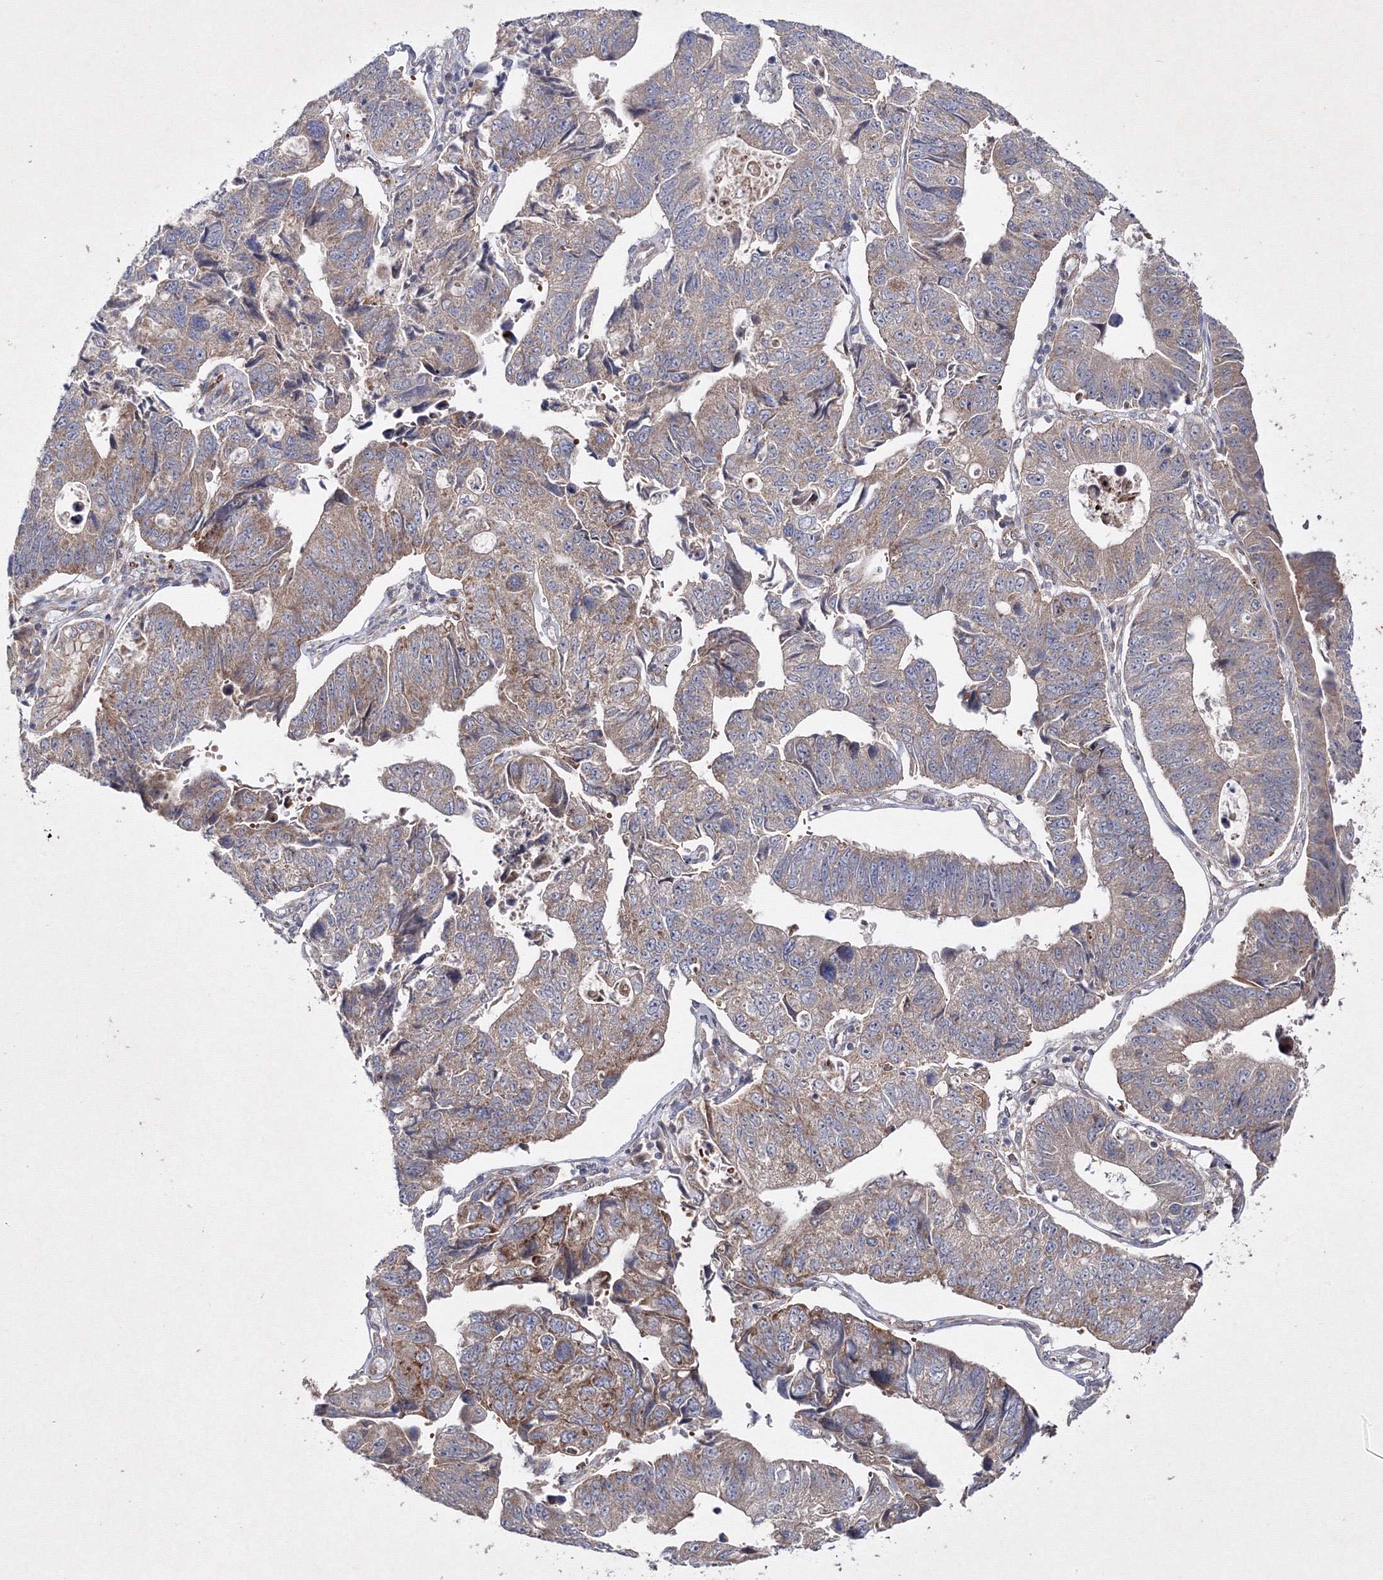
{"staining": {"intensity": "moderate", "quantity": ">75%", "location": "cytoplasmic/membranous"}, "tissue": "stomach cancer", "cell_type": "Tumor cells", "image_type": "cancer", "snomed": [{"axis": "morphology", "description": "Adenocarcinoma, NOS"}, {"axis": "topography", "description": "Stomach"}], "caption": "This is a histology image of IHC staining of stomach cancer, which shows moderate expression in the cytoplasmic/membranous of tumor cells.", "gene": "GFM1", "patient": {"sex": "male", "age": 59}}